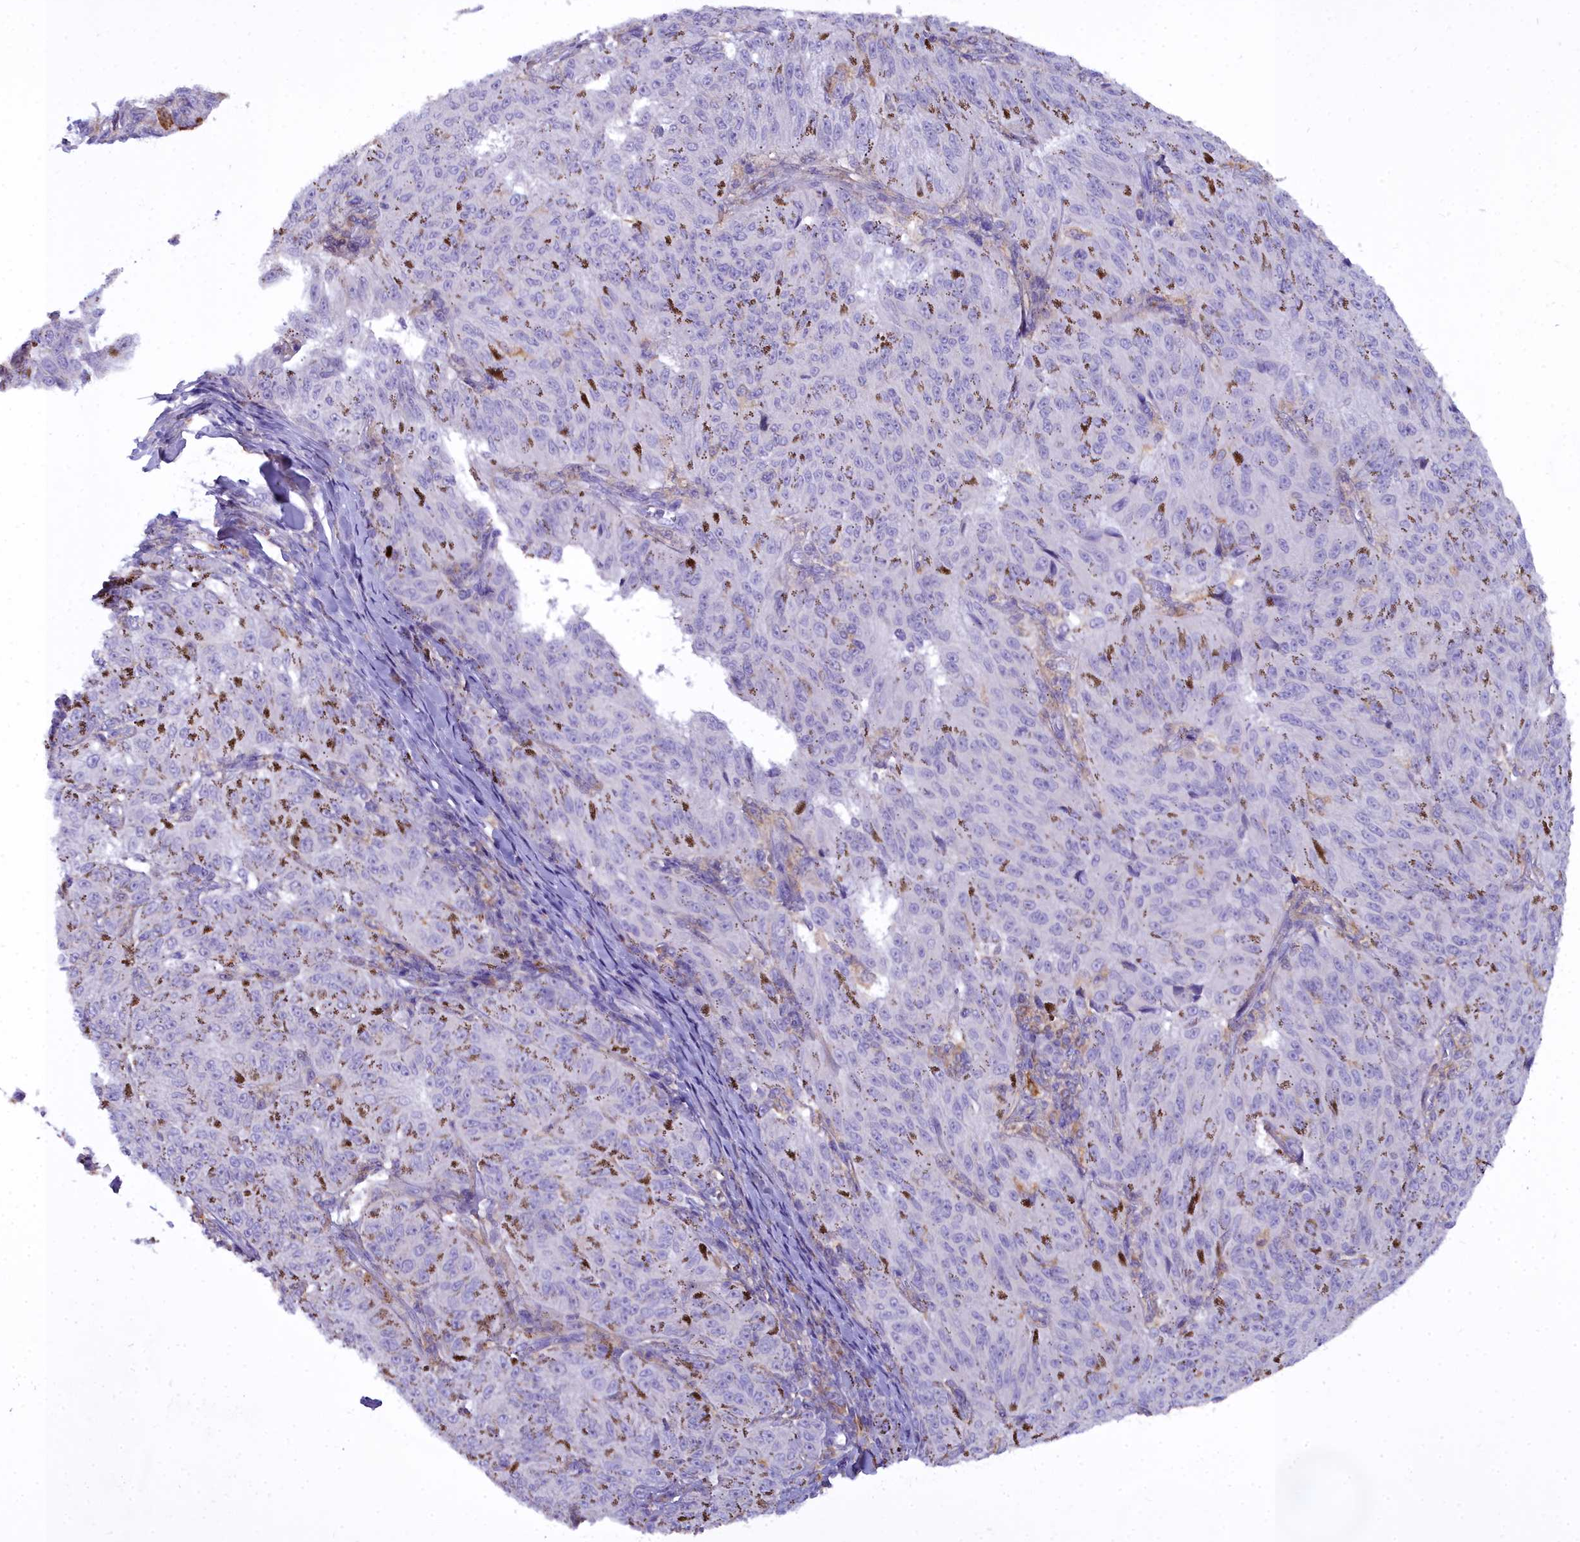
{"staining": {"intensity": "negative", "quantity": "none", "location": "none"}, "tissue": "melanoma", "cell_type": "Tumor cells", "image_type": "cancer", "snomed": [{"axis": "morphology", "description": "Malignant melanoma, NOS"}, {"axis": "topography", "description": "Skin"}], "caption": "Histopathology image shows no significant protein positivity in tumor cells of malignant melanoma. The staining is performed using DAB (3,3'-diaminobenzidine) brown chromogen with nuclei counter-stained in using hematoxylin.", "gene": "BLNK", "patient": {"sex": "female", "age": 72}}